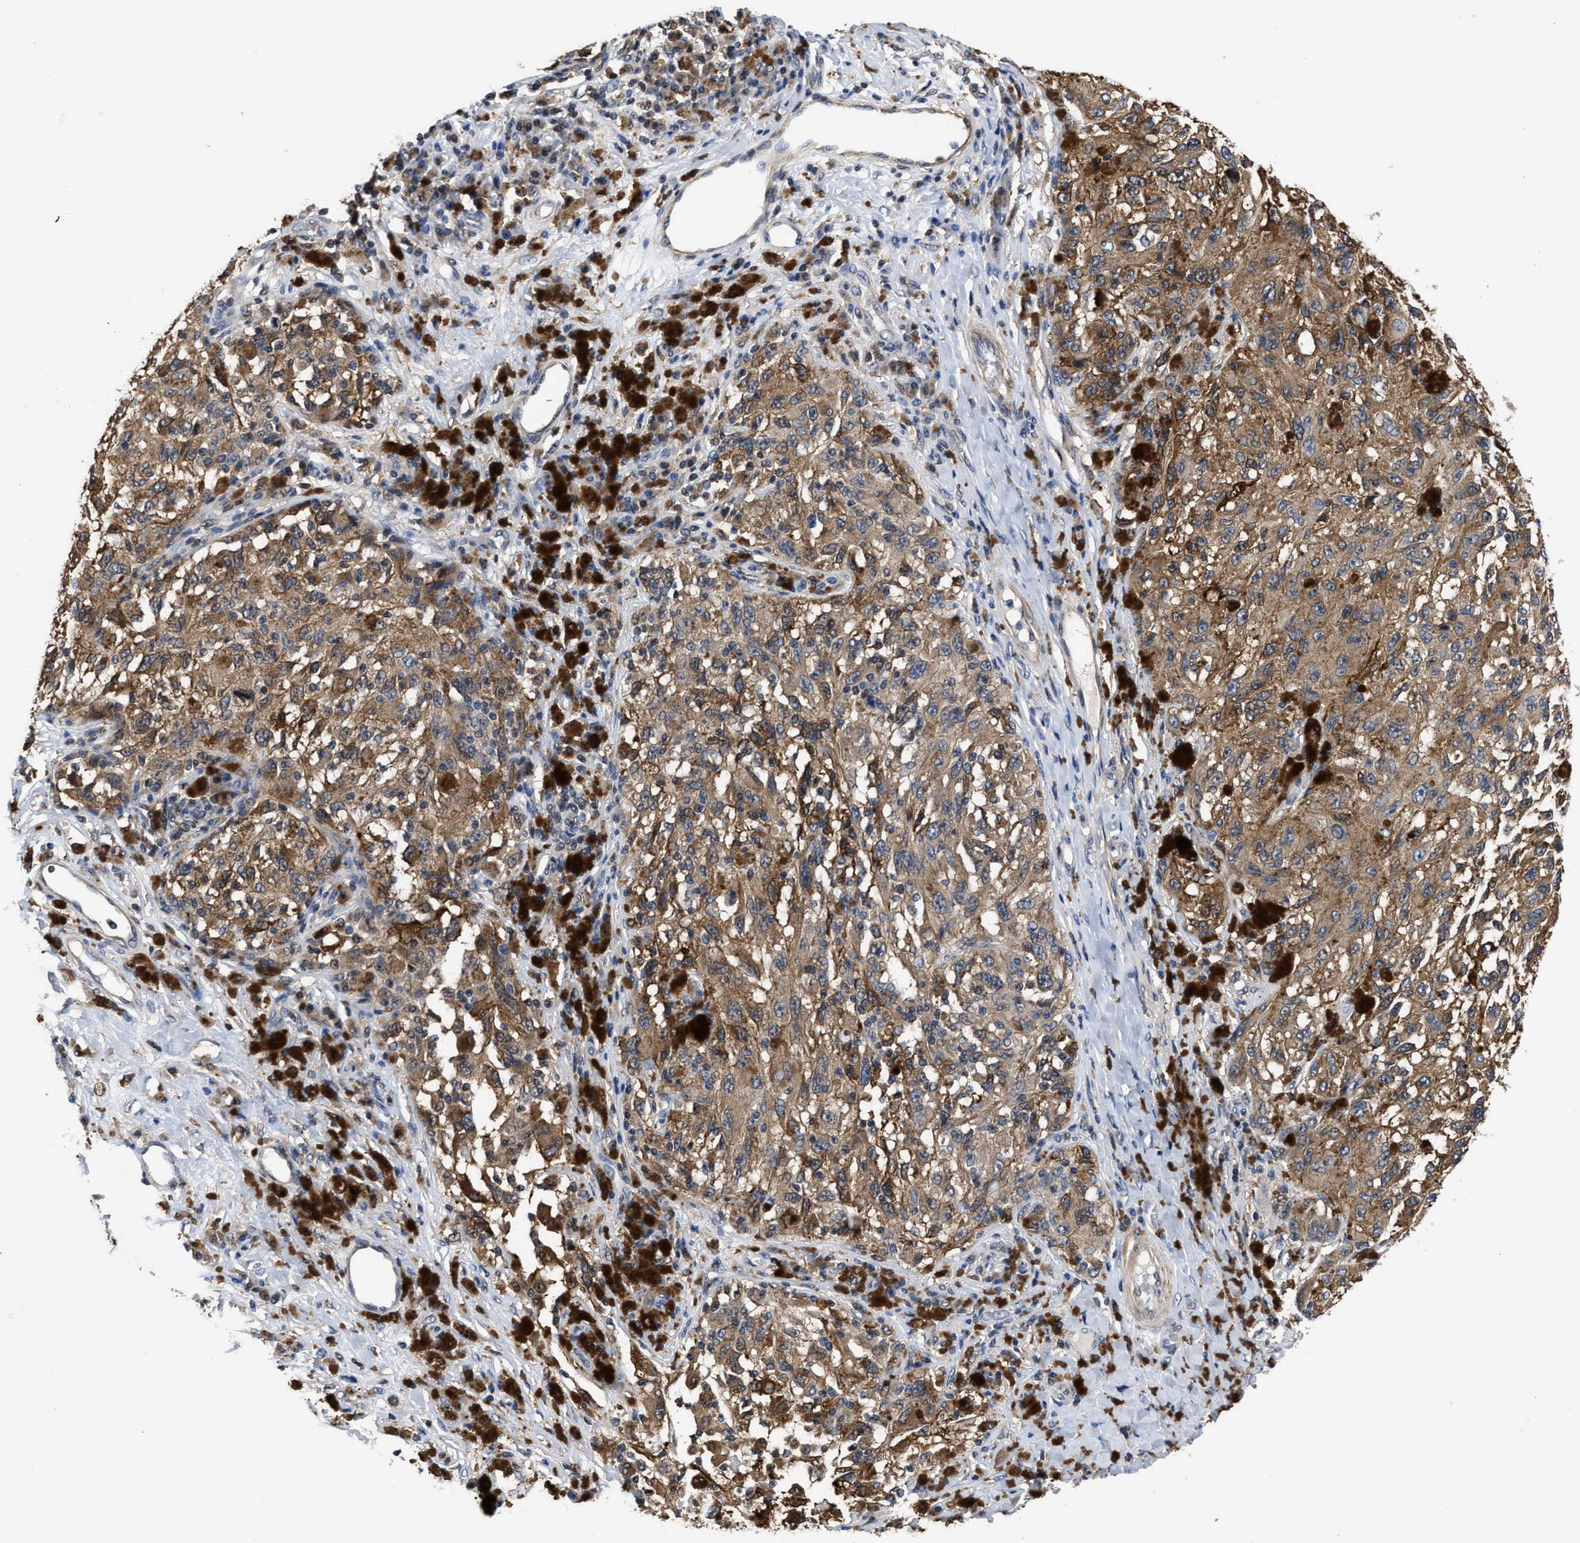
{"staining": {"intensity": "moderate", "quantity": ">75%", "location": "cytoplasmic/membranous"}, "tissue": "melanoma", "cell_type": "Tumor cells", "image_type": "cancer", "snomed": [{"axis": "morphology", "description": "Malignant melanoma, NOS"}, {"axis": "topography", "description": "Skin"}], "caption": "A brown stain highlights moderate cytoplasmic/membranous expression of a protein in human melanoma tumor cells.", "gene": "KIF12", "patient": {"sex": "female", "age": 73}}